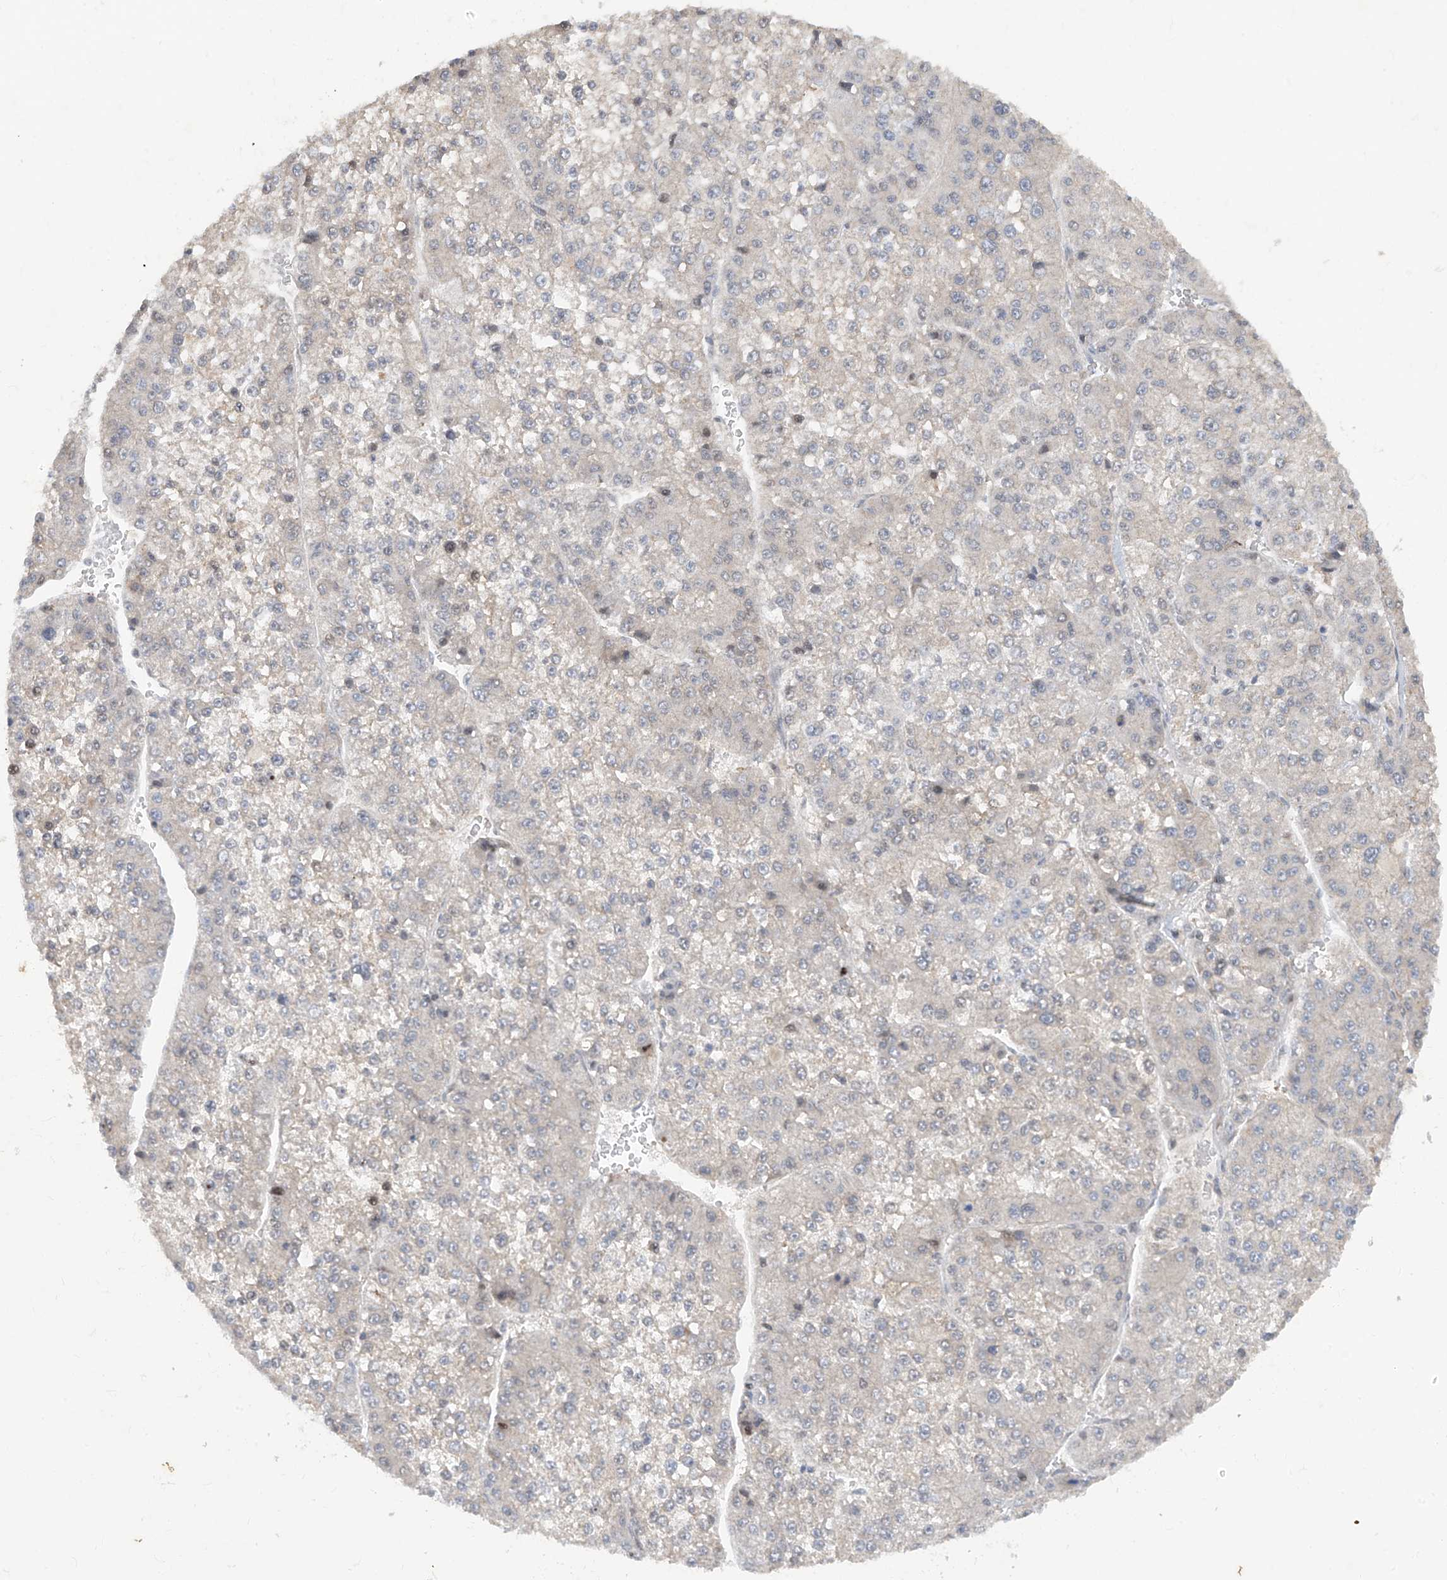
{"staining": {"intensity": "weak", "quantity": "<25%", "location": "cytoplasmic/membranous"}, "tissue": "liver cancer", "cell_type": "Tumor cells", "image_type": "cancer", "snomed": [{"axis": "morphology", "description": "Carcinoma, Hepatocellular, NOS"}, {"axis": "topography", "description": "Liver"}], "caption": "A histopathology image of human liver cancer (hepatocellular carcinoma) is negative for staining in tumor cells.", "gene": "ZNF358", "patient": {"sex": "female", "age": 73}}